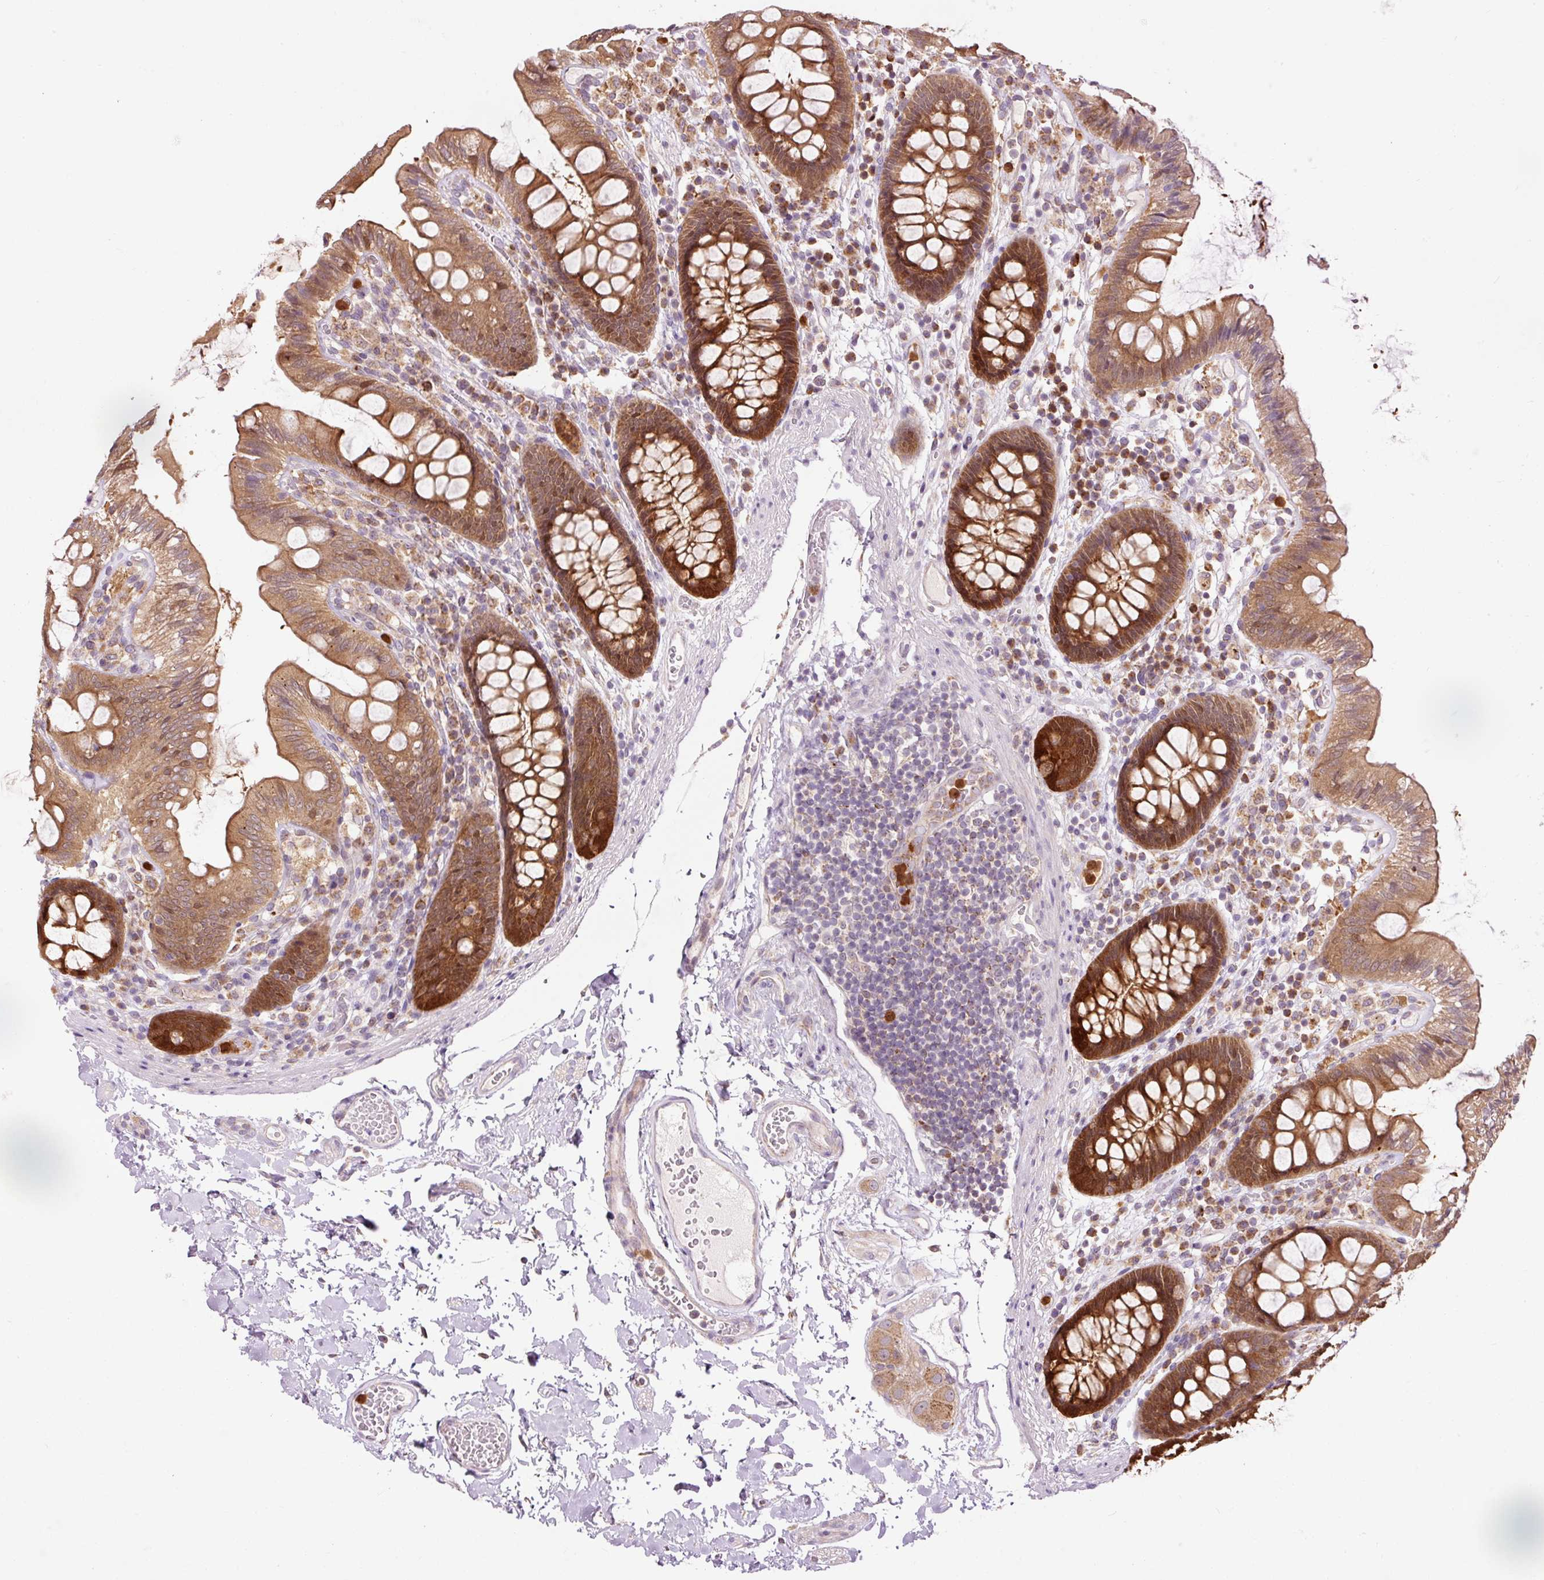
{"staining": {"intensity": "negative", "quantity": "none", "location": "none"}, "tissue": "colon", "cell_type": "Endothelial cells", "image_type": "normal", "snomed": [{"axis": "morphology", "description": "Normal tissue, NOS"}, {"axis": "topography", "description": "Colon"}], "caption": "Immunohistochemistry photomicrograph of benign colon stained for a protein (brown), which shows no staining in endothelial cells.", "gene": "PRDX5", "patient": {"sex": "male", "age": 84}}